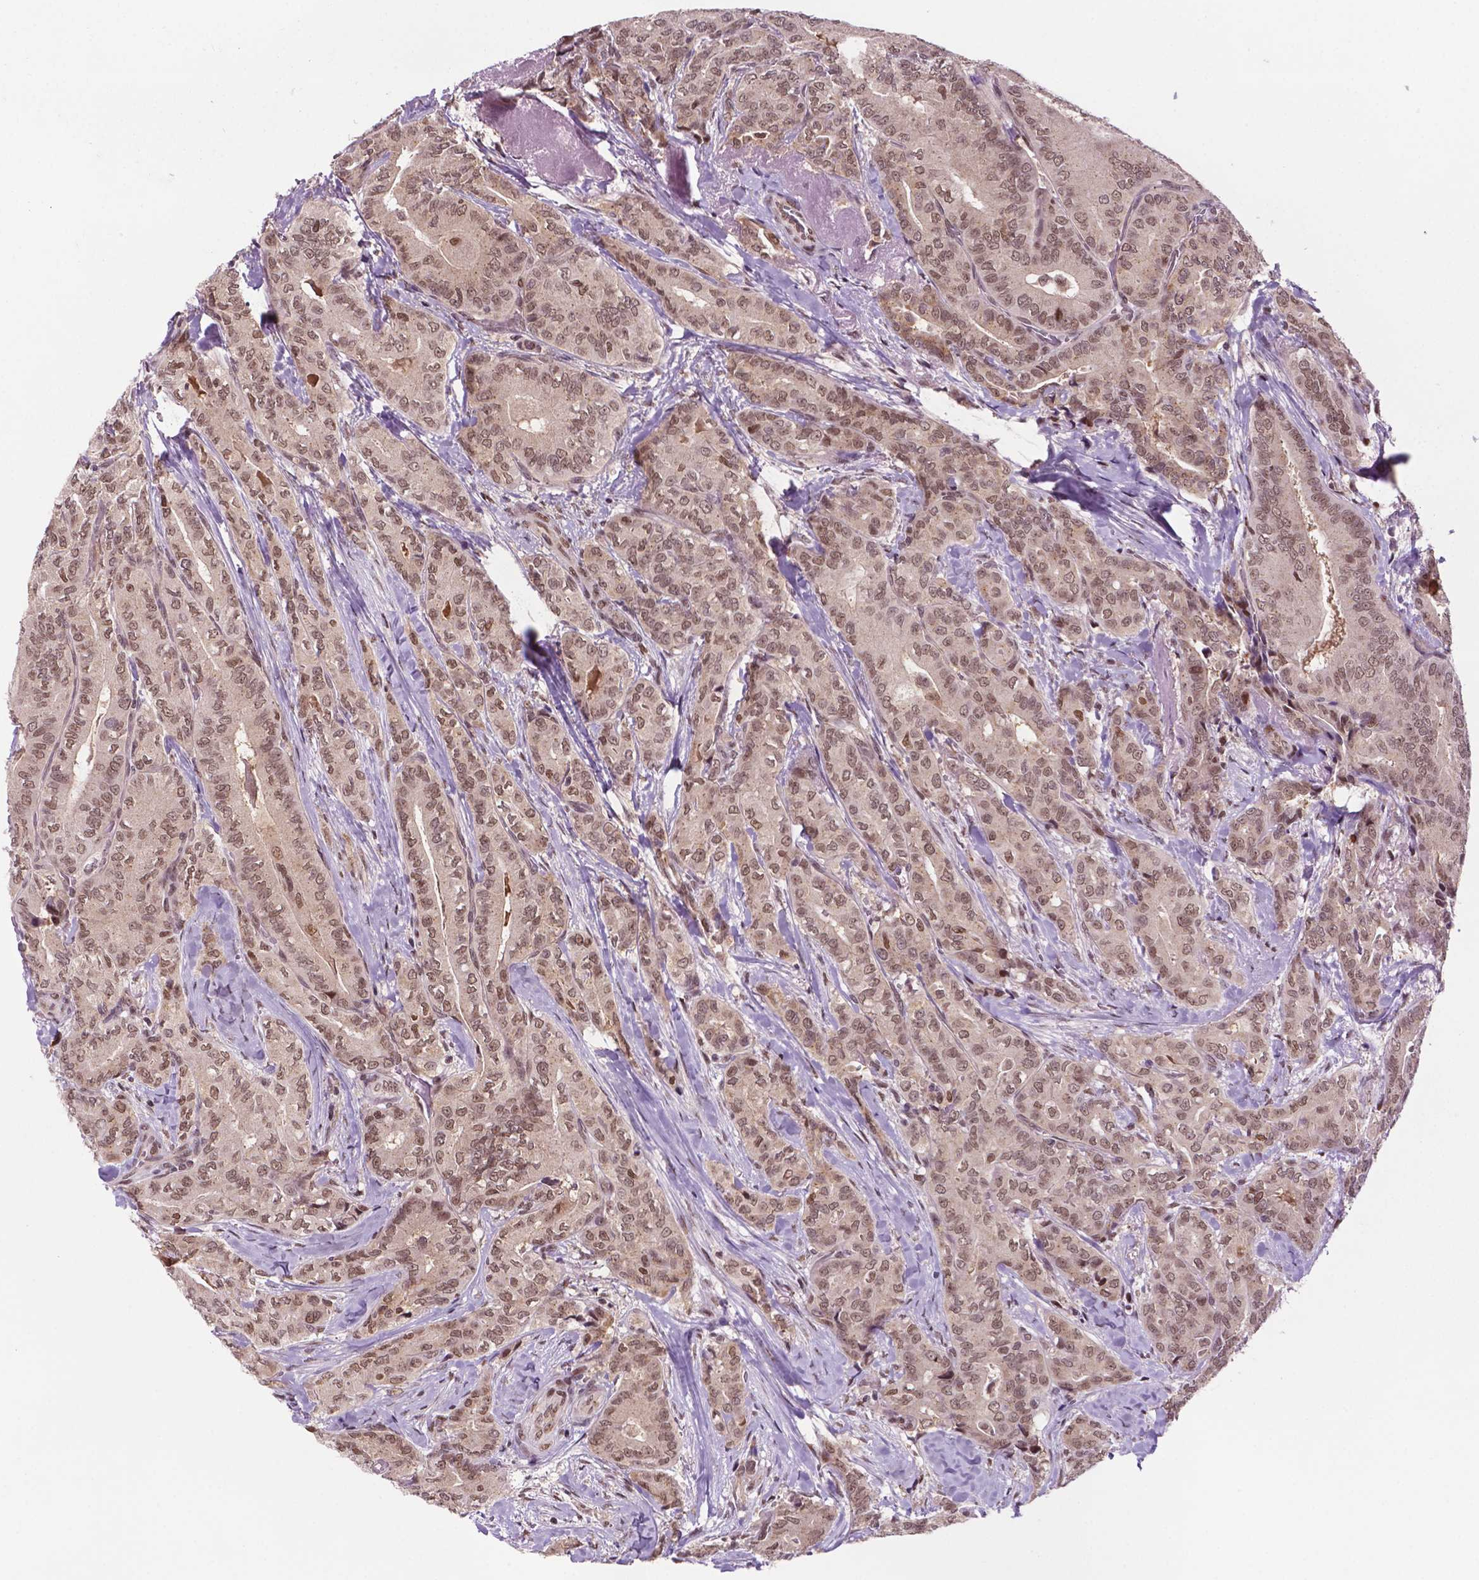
{"staining": {"intensity": "moderate", "quantity": ">75%", "location": "nuclear"}, "tissue": "thyroid cancer", "cell_type": "Tumor cells", "image_type": "cancer", "snomed": [{"axis": "morphology", "description": "Papillary adenocarcinoma, NOS"}, {"axis": "topography", "description": "Thyroid gland"}], "caption": "DAB (3,3'-diaminobenzidine) immunohistochemical staining of human thyroid cancer (papillary adenocarcinoma) reveals moderate nuclear protein expression in about >75% of tumor cells.", "gene": "PER2", "patient": {"sex": "male", "age": 61}}